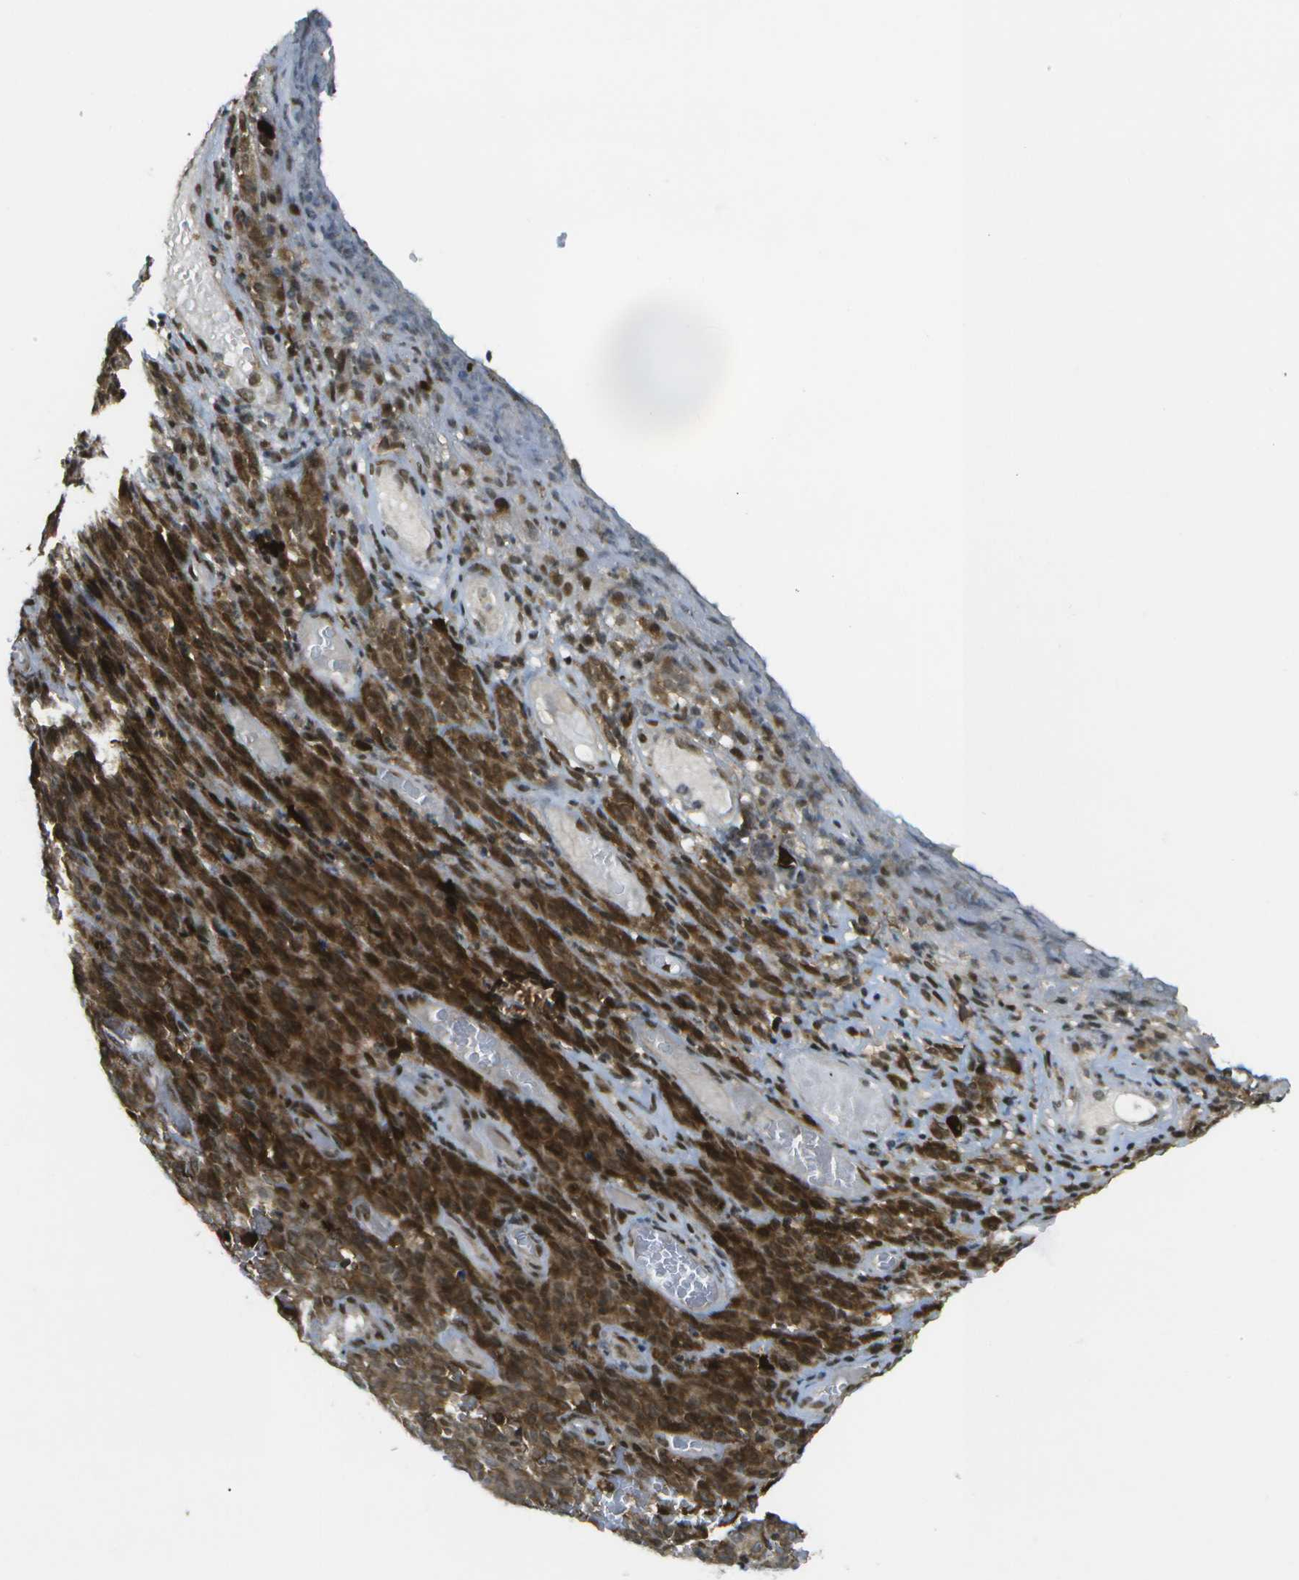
{"staining": {"intensity": "strong", "quantity": ">75%", "location": "cytoplasmic/membranous"}, "tissue": "melanoma", "cell_type": "Tumor cells", "image_type": "cancer", "snomed": [{"axis": "morphology", "description": "Malignant melanoma, NOS"}, {"axis": "topography", "description": "Skin"}], "caption": "Malignant melanoma tissue reveals strong cytoplasmic/membranous positivity in approximately >75% of tumor cells, visualized by immunohistochemistry.", "gene": "IRF7", "patient": {"sex": "female", "age": 82}}